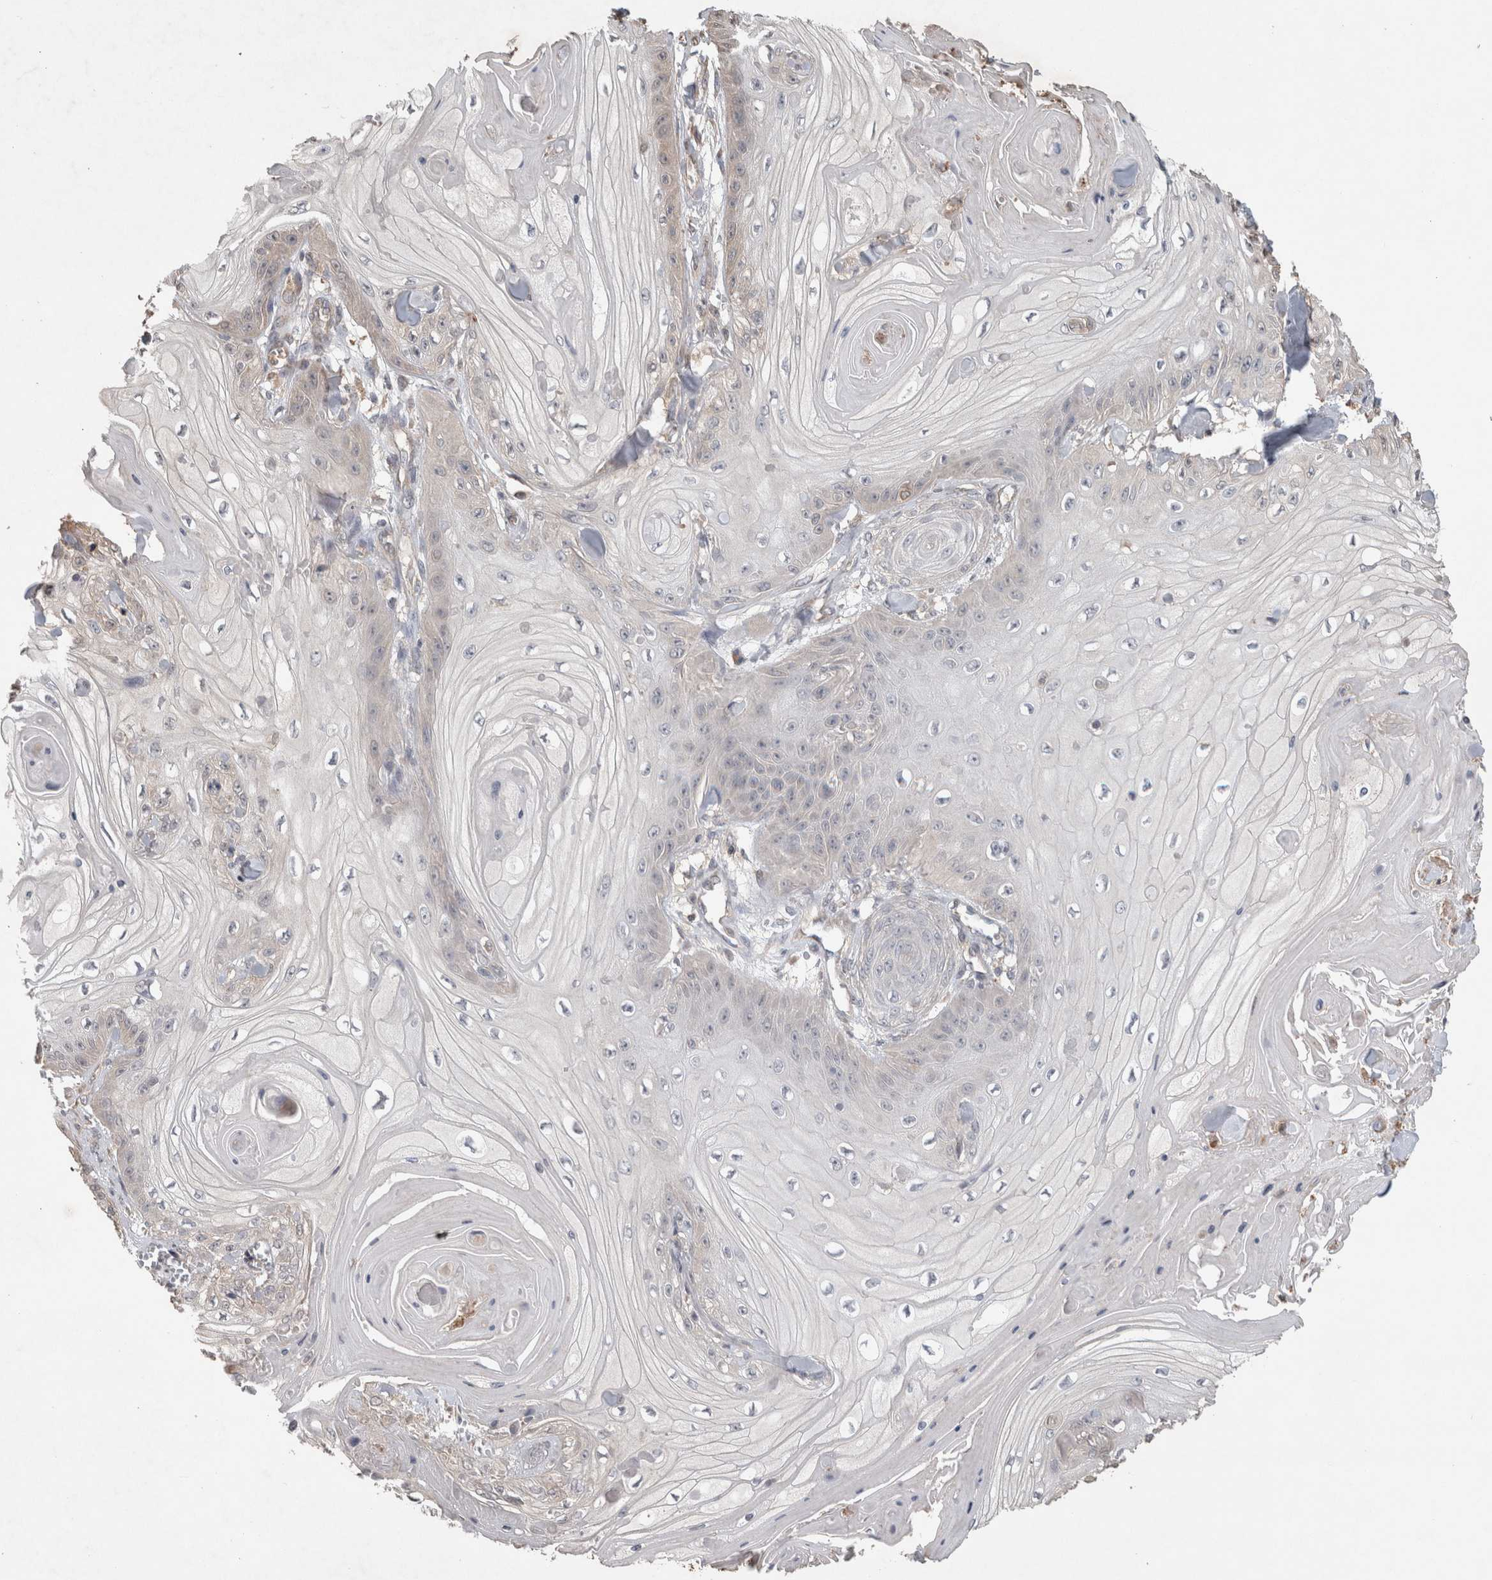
{"staining": {"intensity": "negative", "quantity": "none", "location": "none"}, "tissue": "skin cancer", "cell_type": "Tumor cells", "image_type": "cancer", "snomed": [{"axis": "morphology", "description": "Squamous cell carcinoma, NOS"}, {"axis": "topography", "description": "Skin"}], "caption": "High magnification brightfield microscopy of skin cancer (squamous cell carcinoma) stained with DAB (brown) and counterstained with hematoxylin (blue): tumor cells show no significant positivity. (DAB IHC, high magnification).", "gene": "TRIM5", "patient": {"sex": "male", "age": 74}}